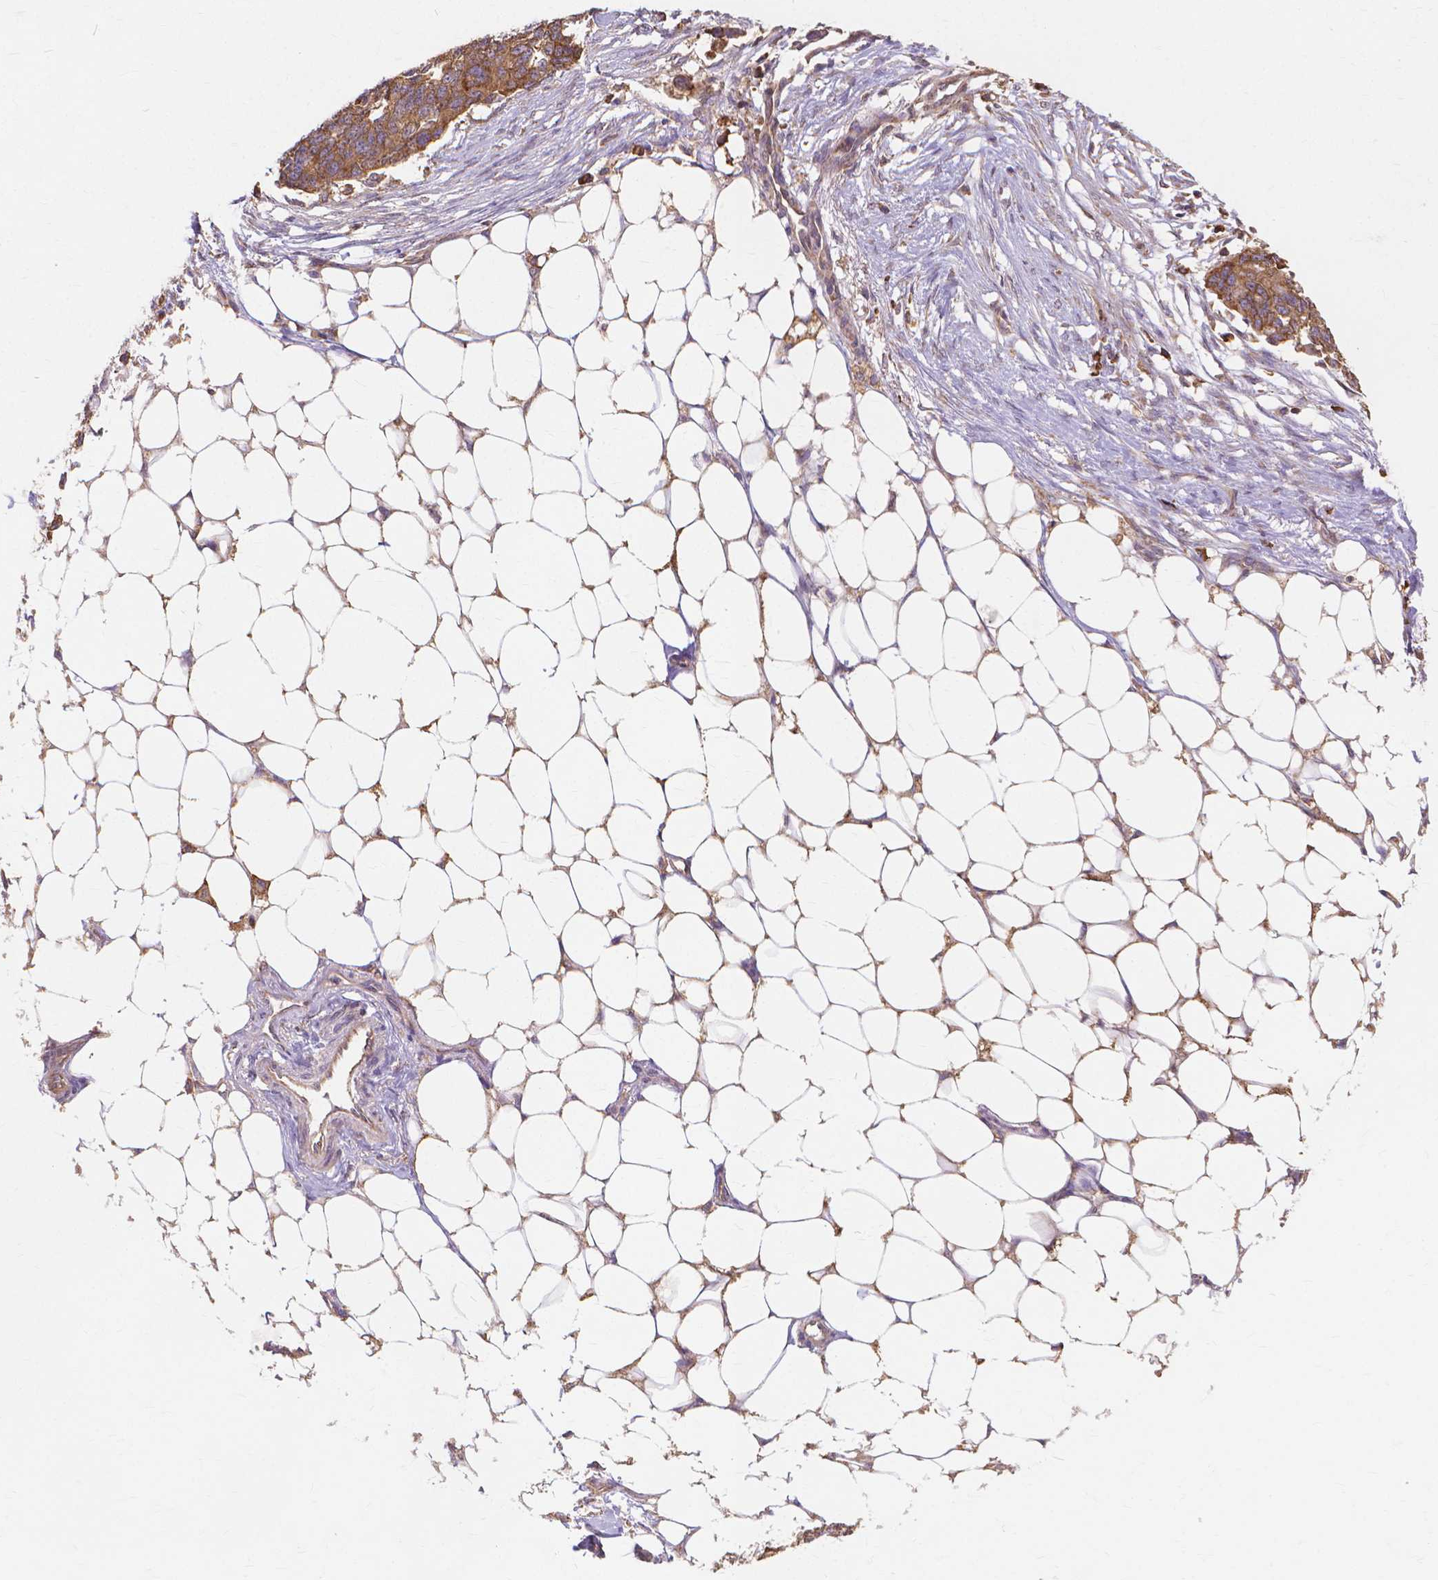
{"staining": {"intensity": "moderate", "quantity": ">75%", "location": "cytoplasmic/membranous"}, "tissue": "ovarian cancer", "cell_type": "Tumor cells", "image_type": "cancer", "snomed": [{"axis": "morphology", "description": "Cystadenocarcinoma, serous, NOS"}, {"axis": "topography", "description": "Ovary"}], "caption": "This micrograph reveals ovarian cancer stained with immunohistochemistry (IHC) to label a protein in brown. The cytoplasmic/membranous of tumor cells show moderate positivity for the protein. Nuclei are counter-stained blue.", "gene": "TAB2", "patient": {"sex": "female", "age": 69}}